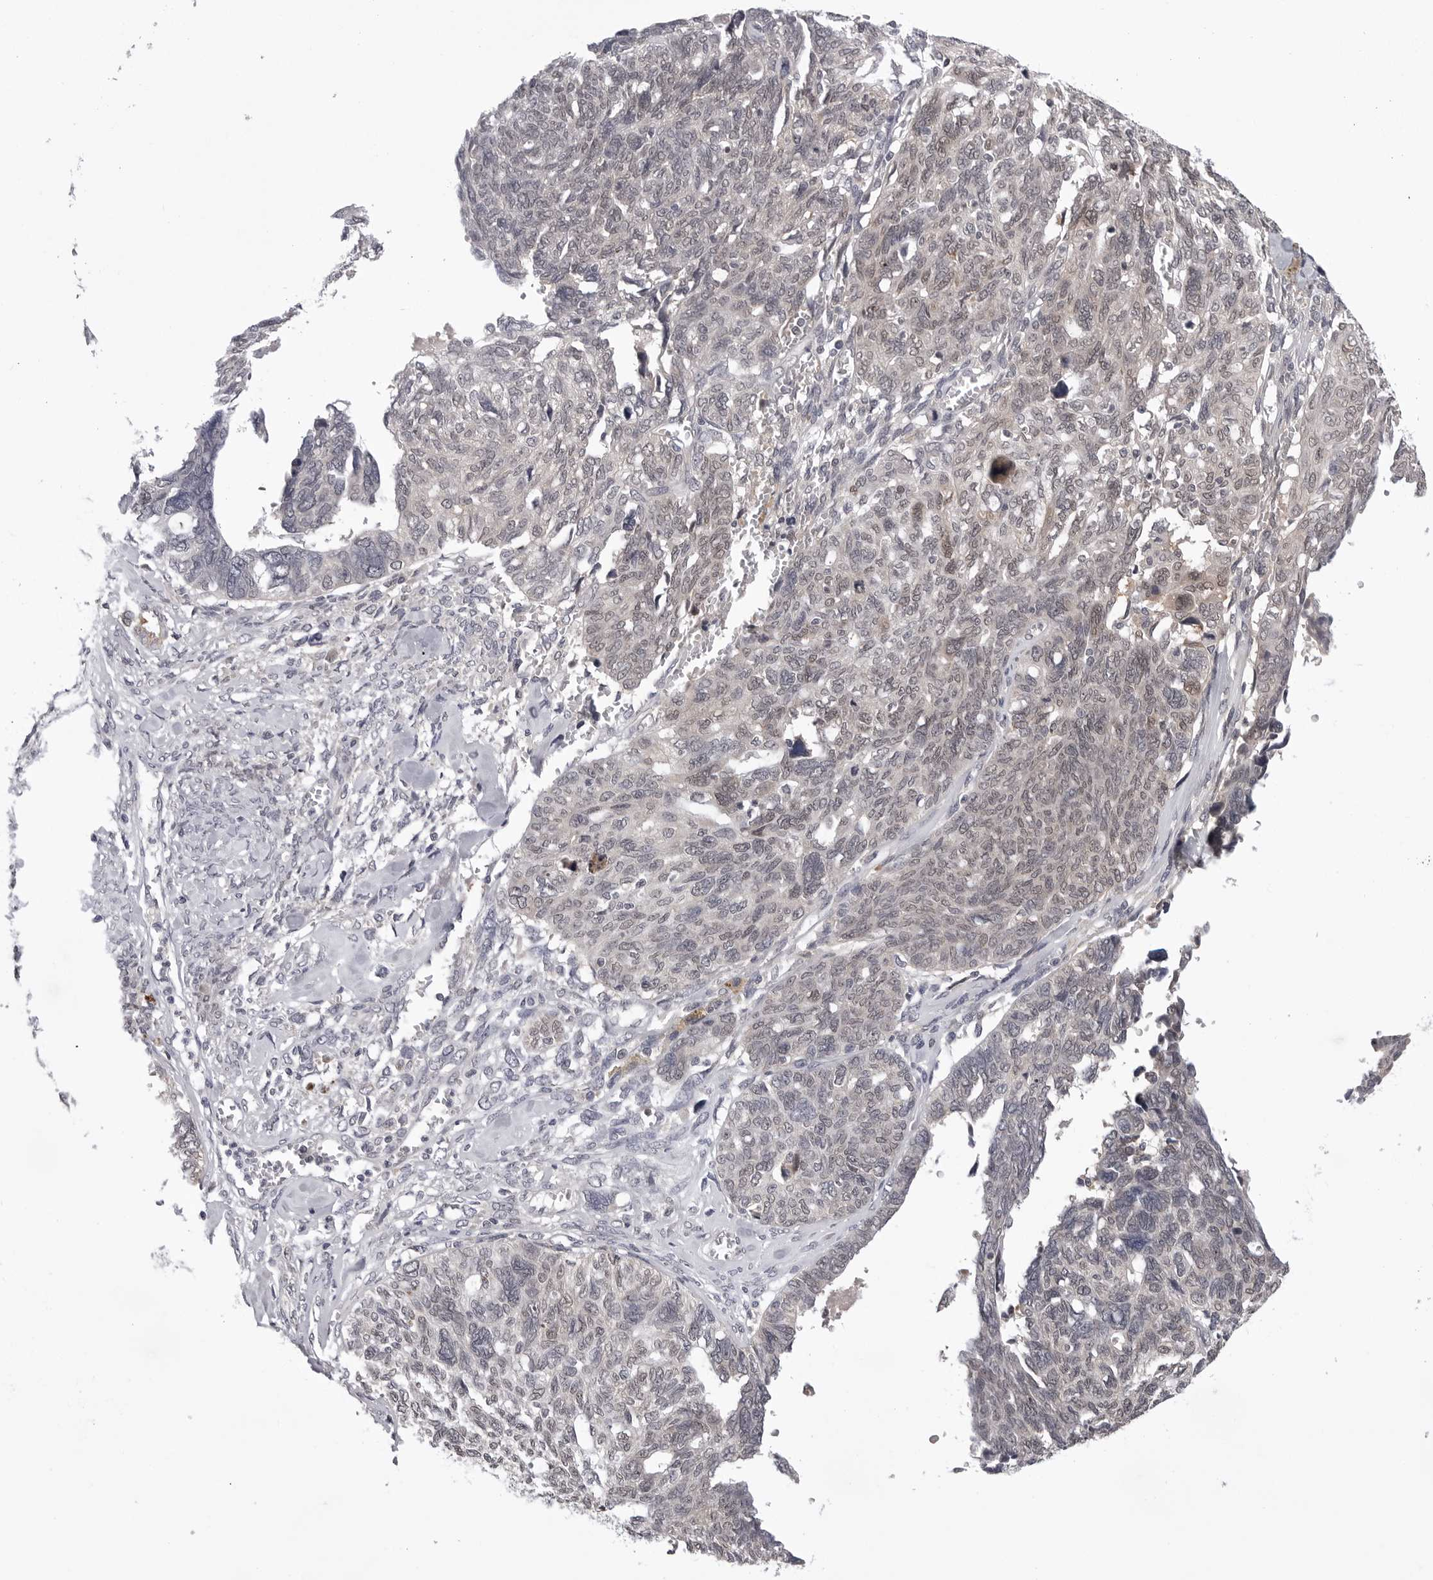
{"staining": {"intensity": "weak", "quantity": "<25%", "location": "nuclear"}, "tissue": "ovarian cancer", "cell_type": "Tumor cells", "image_type": "cancer", "snomed": [{"axis": "morphology", "description": "Cystadenocarcinoma, serous, NOS"}, {"axis": "topography", "description": "Ovary"}], "caption": "Tumor cells show no significant protein staining in serous cystadenocarcinoma (ovarian).", "gene": "CDK20", "patient": {"sex": "female", "age": 79}}